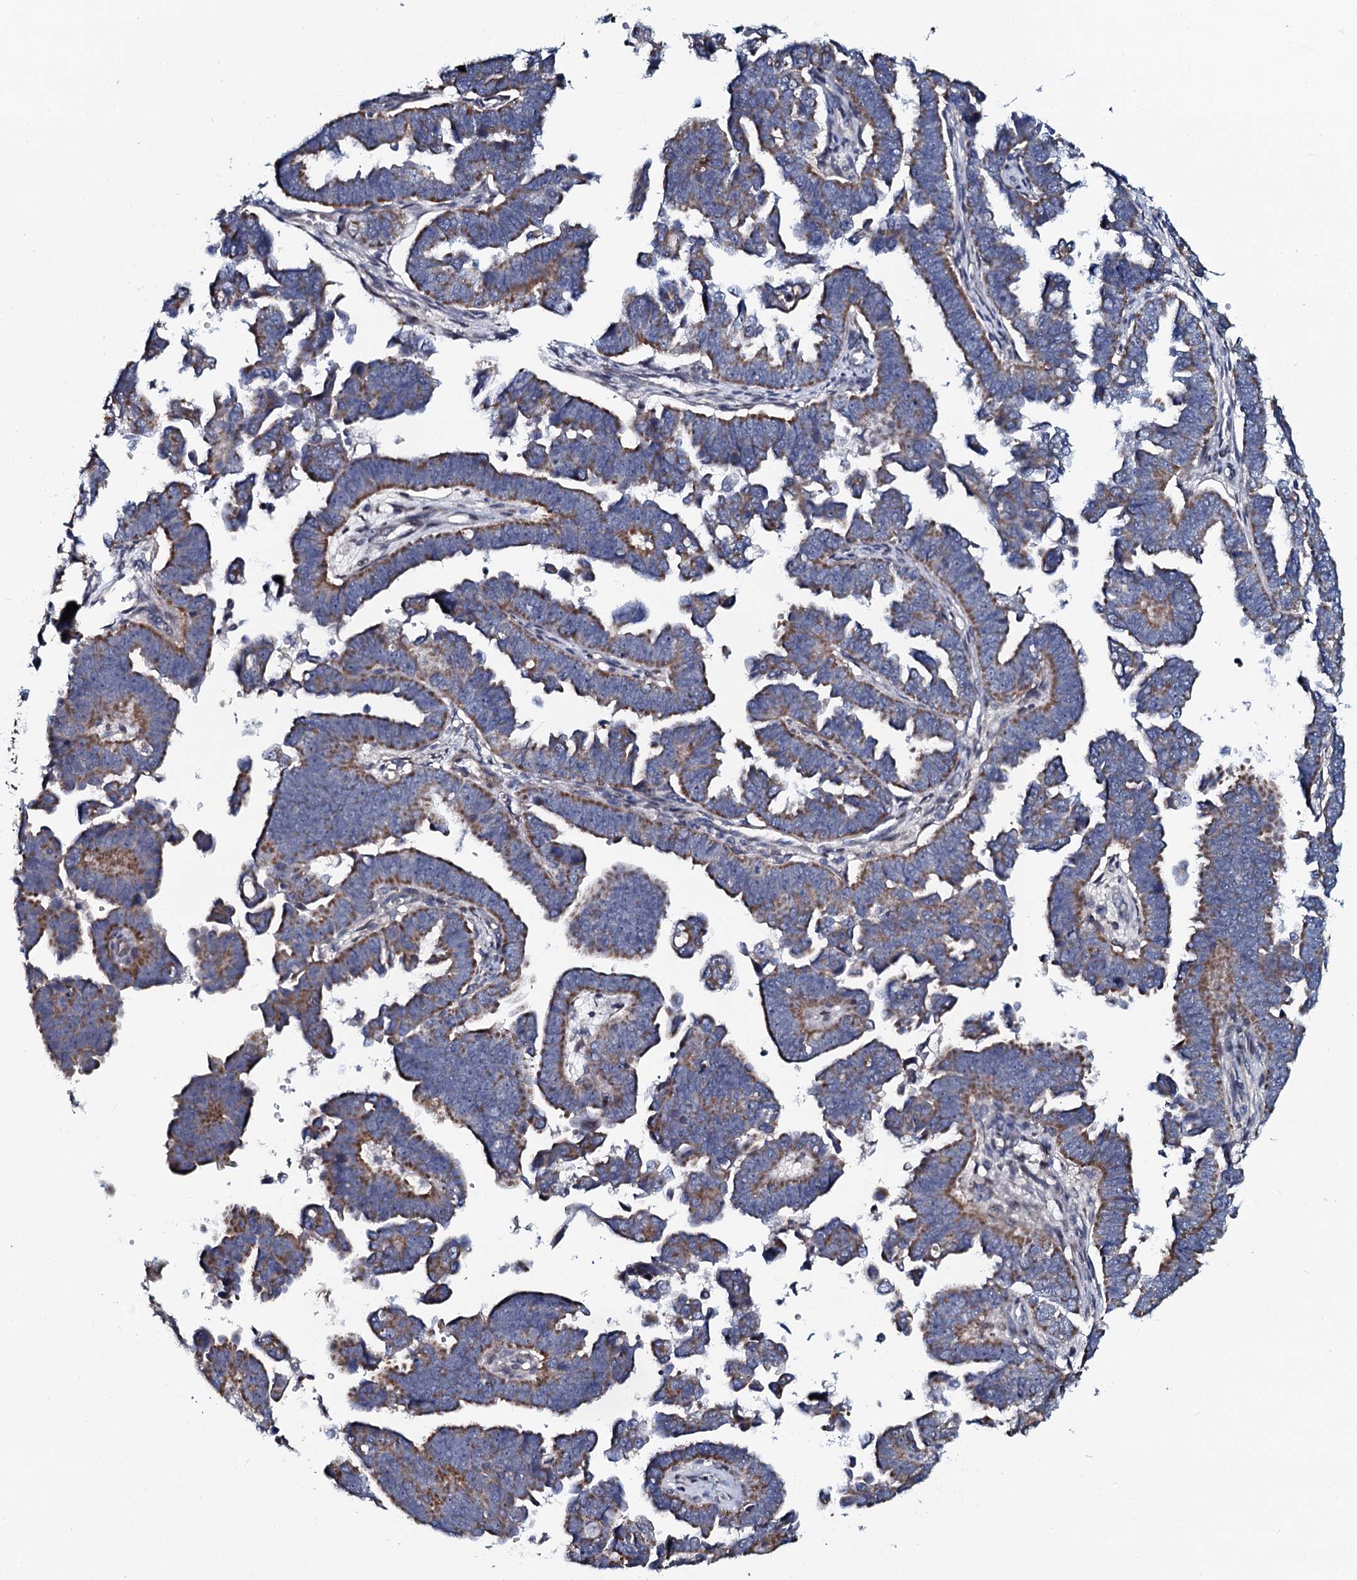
{"staining": {"intensity": "moderate", "quantity": "25%-75%", "location": "cytoplasmic/membranous"}, "tissue": "endometrial cancer", "cell_type": "Tumor cells", "image_type": "cancer", "snomed": [{"axis": "morphology", "description": "Adenocarcinoma, NOS"}, {"axis": "topography", "description": "Endometrium"}], "caption": "Protein staining exhibits moderate cytoplasmic/membranous expression in approximately 25%-75% of tumor cells in endometrial cancer.", "gene": "KCTD4", "patient": {"sex": "female", "age": 75}}